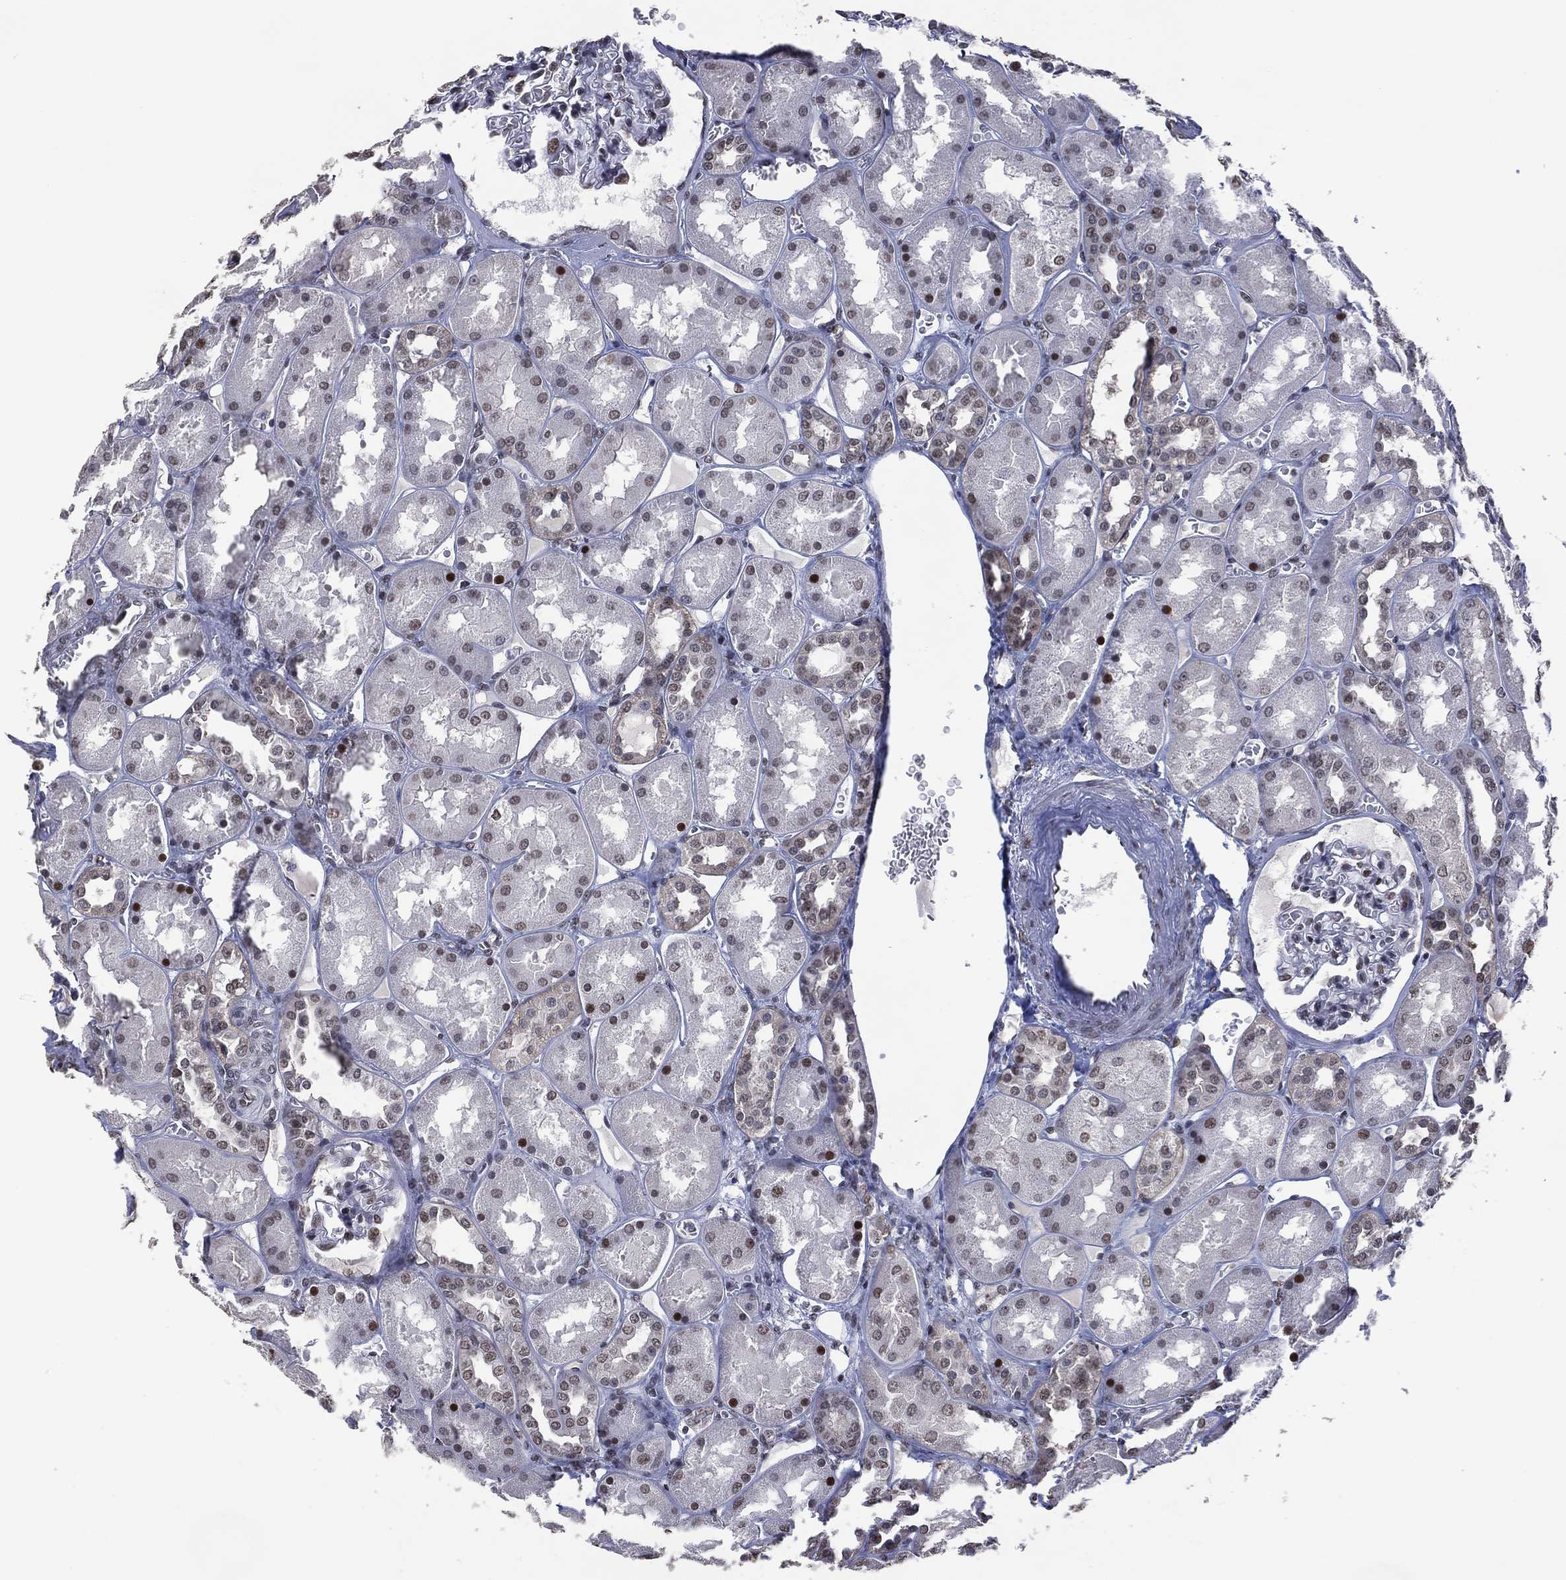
{"staining": {"intensity": "moderate", "quantity": "<25%", "location": "nuclear"}, "tissue": "kidney", "cell_type": "Cells in glomeruli", "image_type": "normal", "snomed": [{"axis": "morphology", "description": "Normal tissue, NOS"}, {"axis": "topography", "description": "Kidney"}], "caption": "Immunohistochemistry staining of normal kidney, which shows low levels of moderate nuclear positivity in about <25% of cells in glomeruli indicating moderate nuclear protein positivity. The staining was performed using DAB (brown) for protein detection and nuclei were counterstained in hematoxylin (blue).", "gene": "EHMT1", "patient": {"sex": "male", "age": 73}}